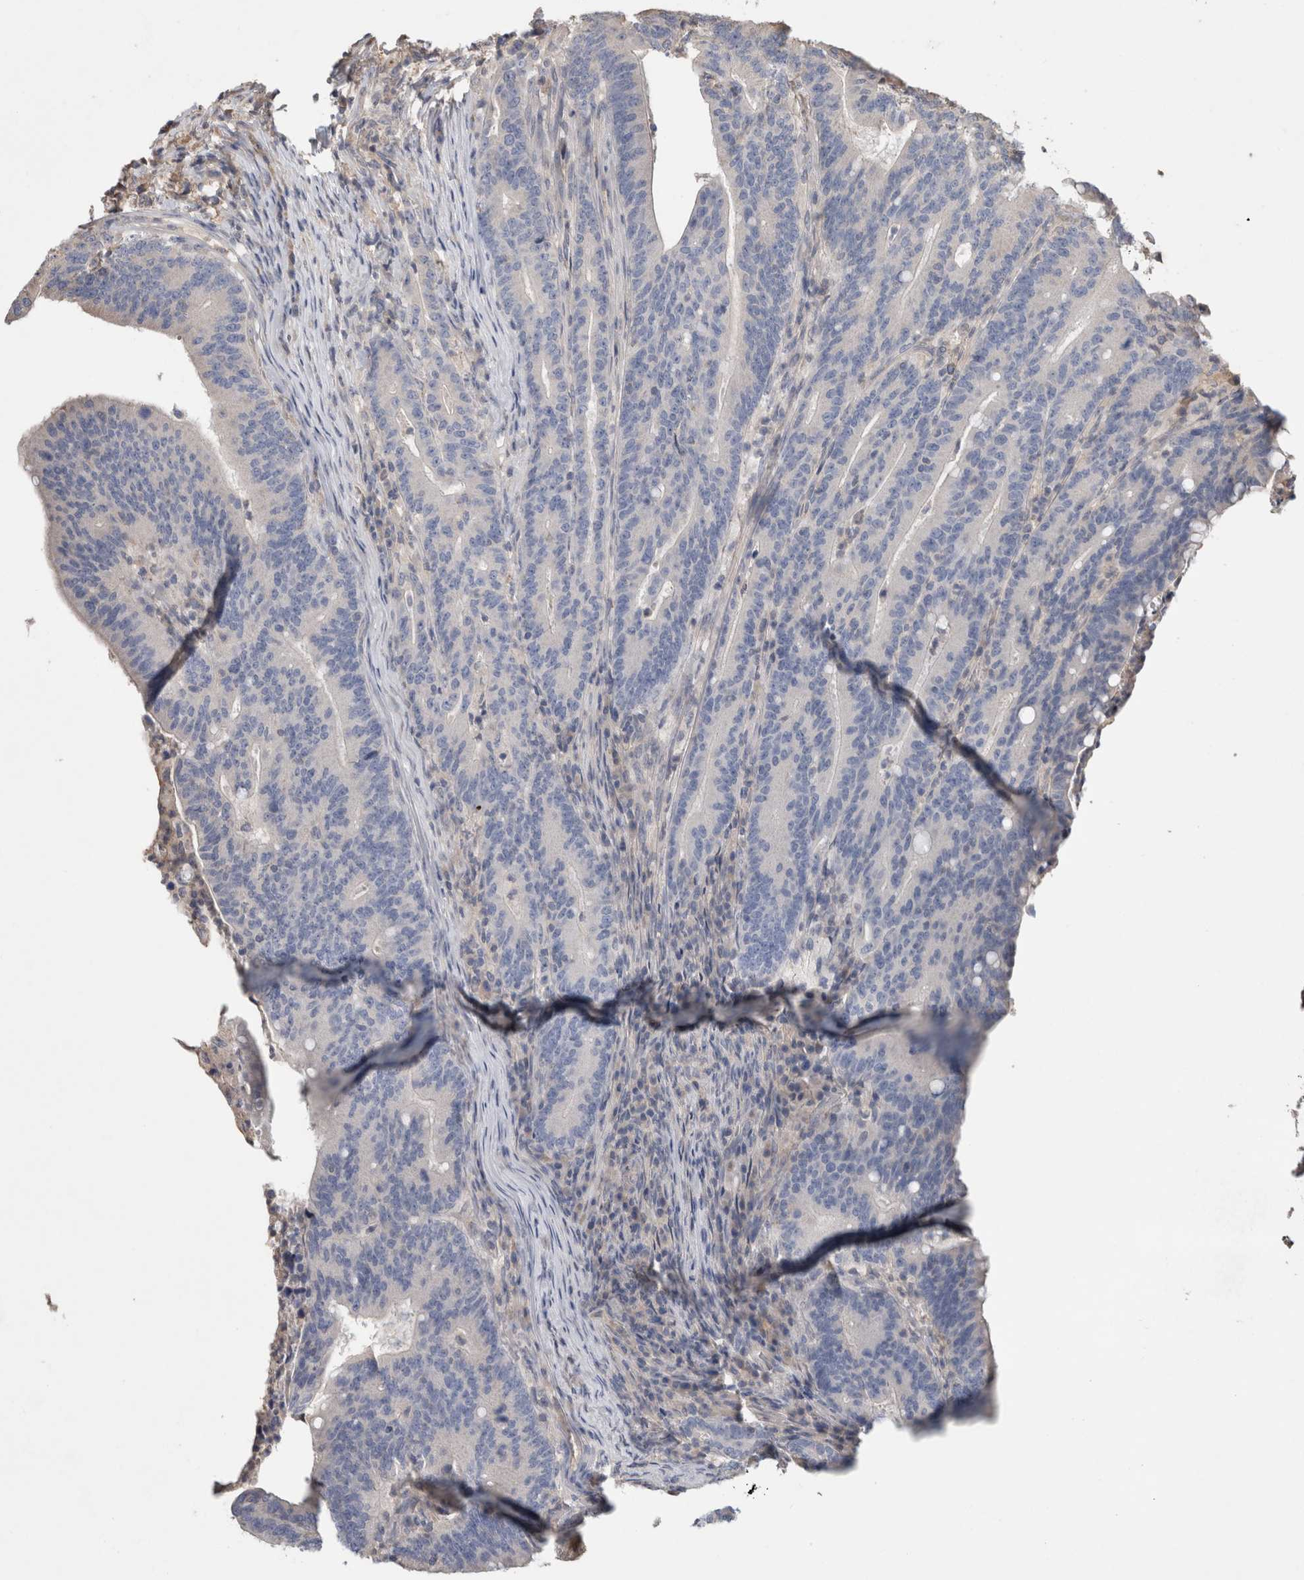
{"staining": {"intensity": "negative", "quantity": "none", "location": "none"}, "tissue": "colorectal cancer", "cell_type": "Tumor cells", "image_type": "cancer", "snomed": [{"axis": "morphology", "description": "Adenocarcinoma, NOS"}, {"axis": "topography", "description": "Colon"}], "caption": "The image exhibits no significant positivity in tumor cells of colorectal cancer (adenocarcinoma).", "gene": "TRIM5", "patient": {"sex": "female", "age": 66}}